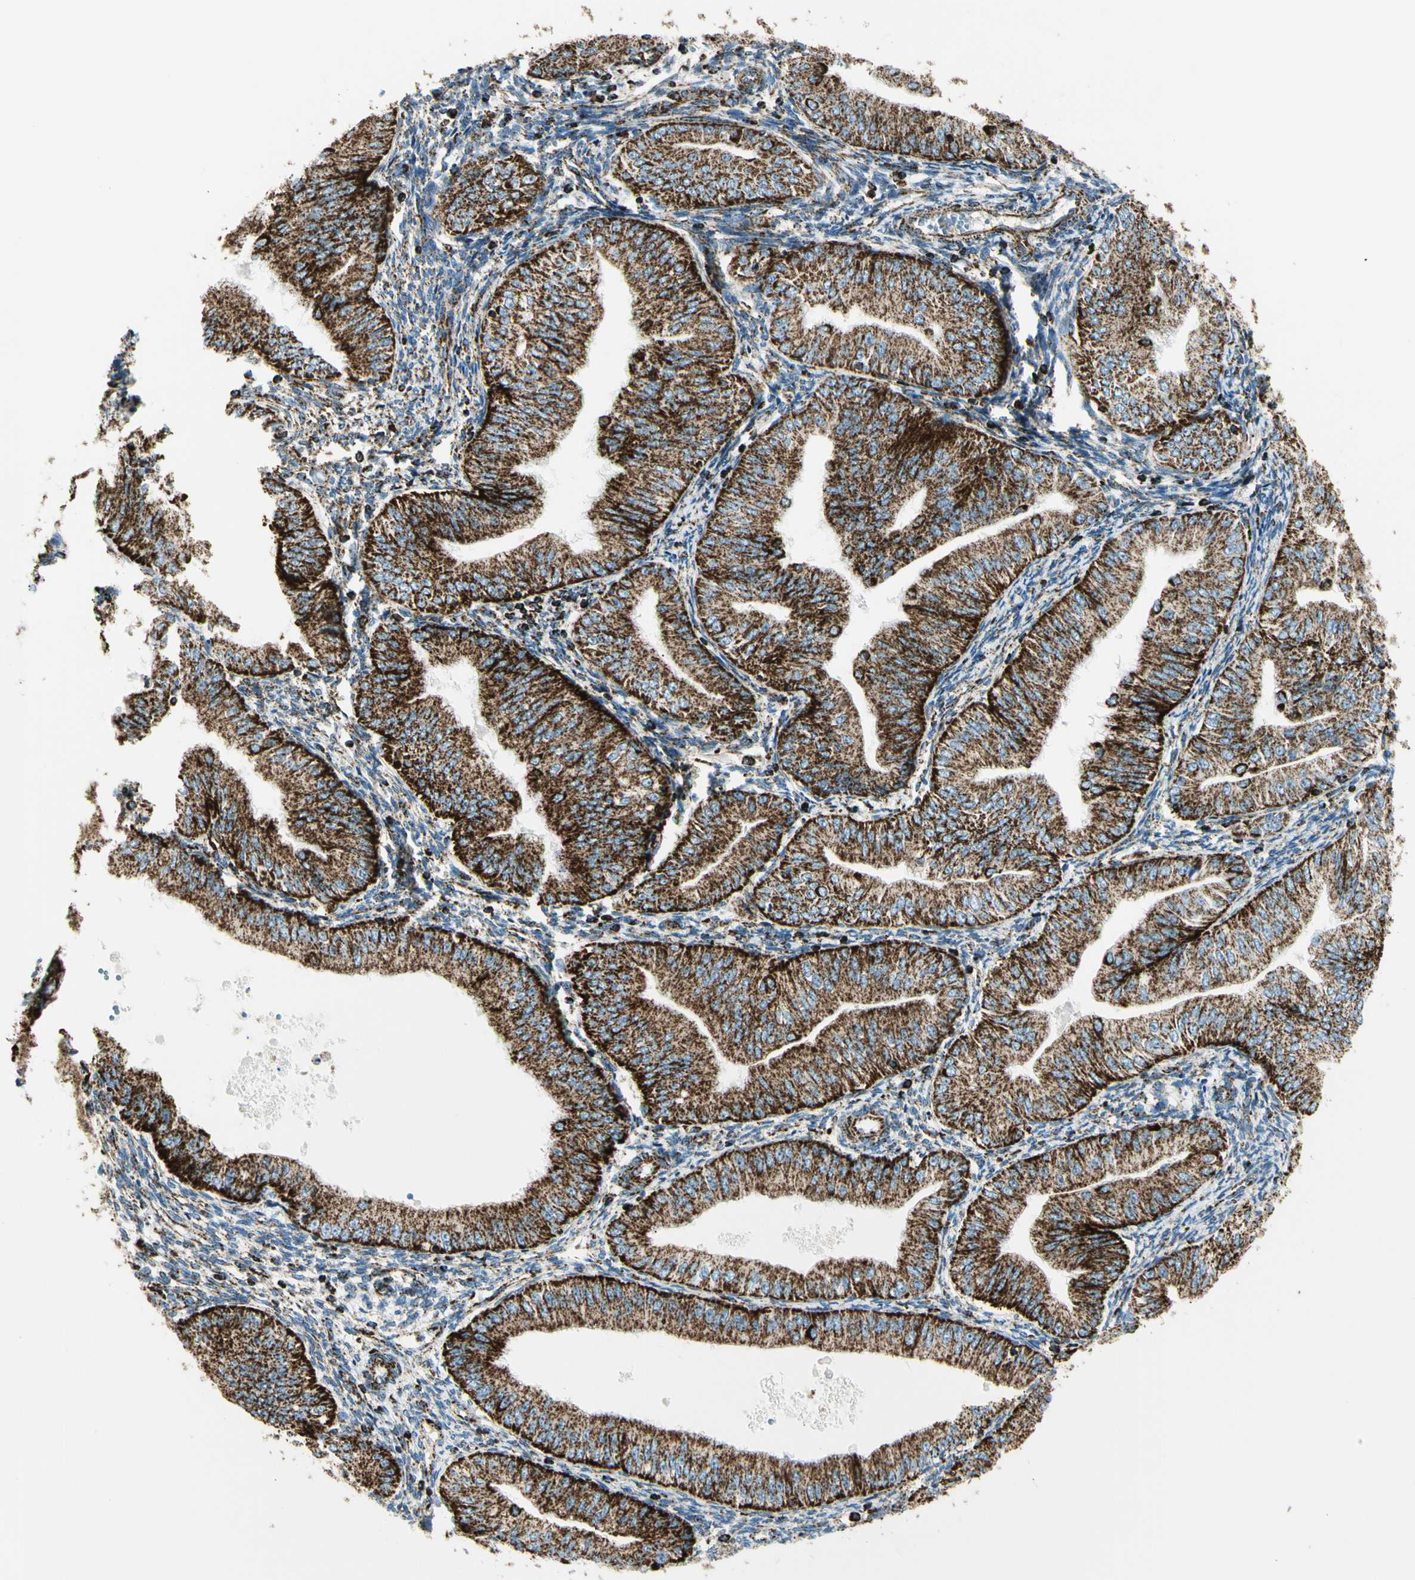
{"staining": {"intensity": "strong", "quantity": ">75%", "location": "cytoplasmic/membranous"}, "tissue": "endometrial cancer", "cell_type": "Tumor cells", "image_type": "cancer", "snomed": [{"axis": "morphology", "description": "Normal tissue, NOS"}, {"axis": "morphology", "description": "Adenocarcinoma, NOS"}, {"axis": "topography", "description": "Endometrium"}], "caption": "Endometrial cancer stained with a brown dye exhibits strong cytoplasmic/membranous positive positivity in approximately >75% of tumor cells.", "gene": "ME2", "patient": {"sex": "female", "age": 53}}